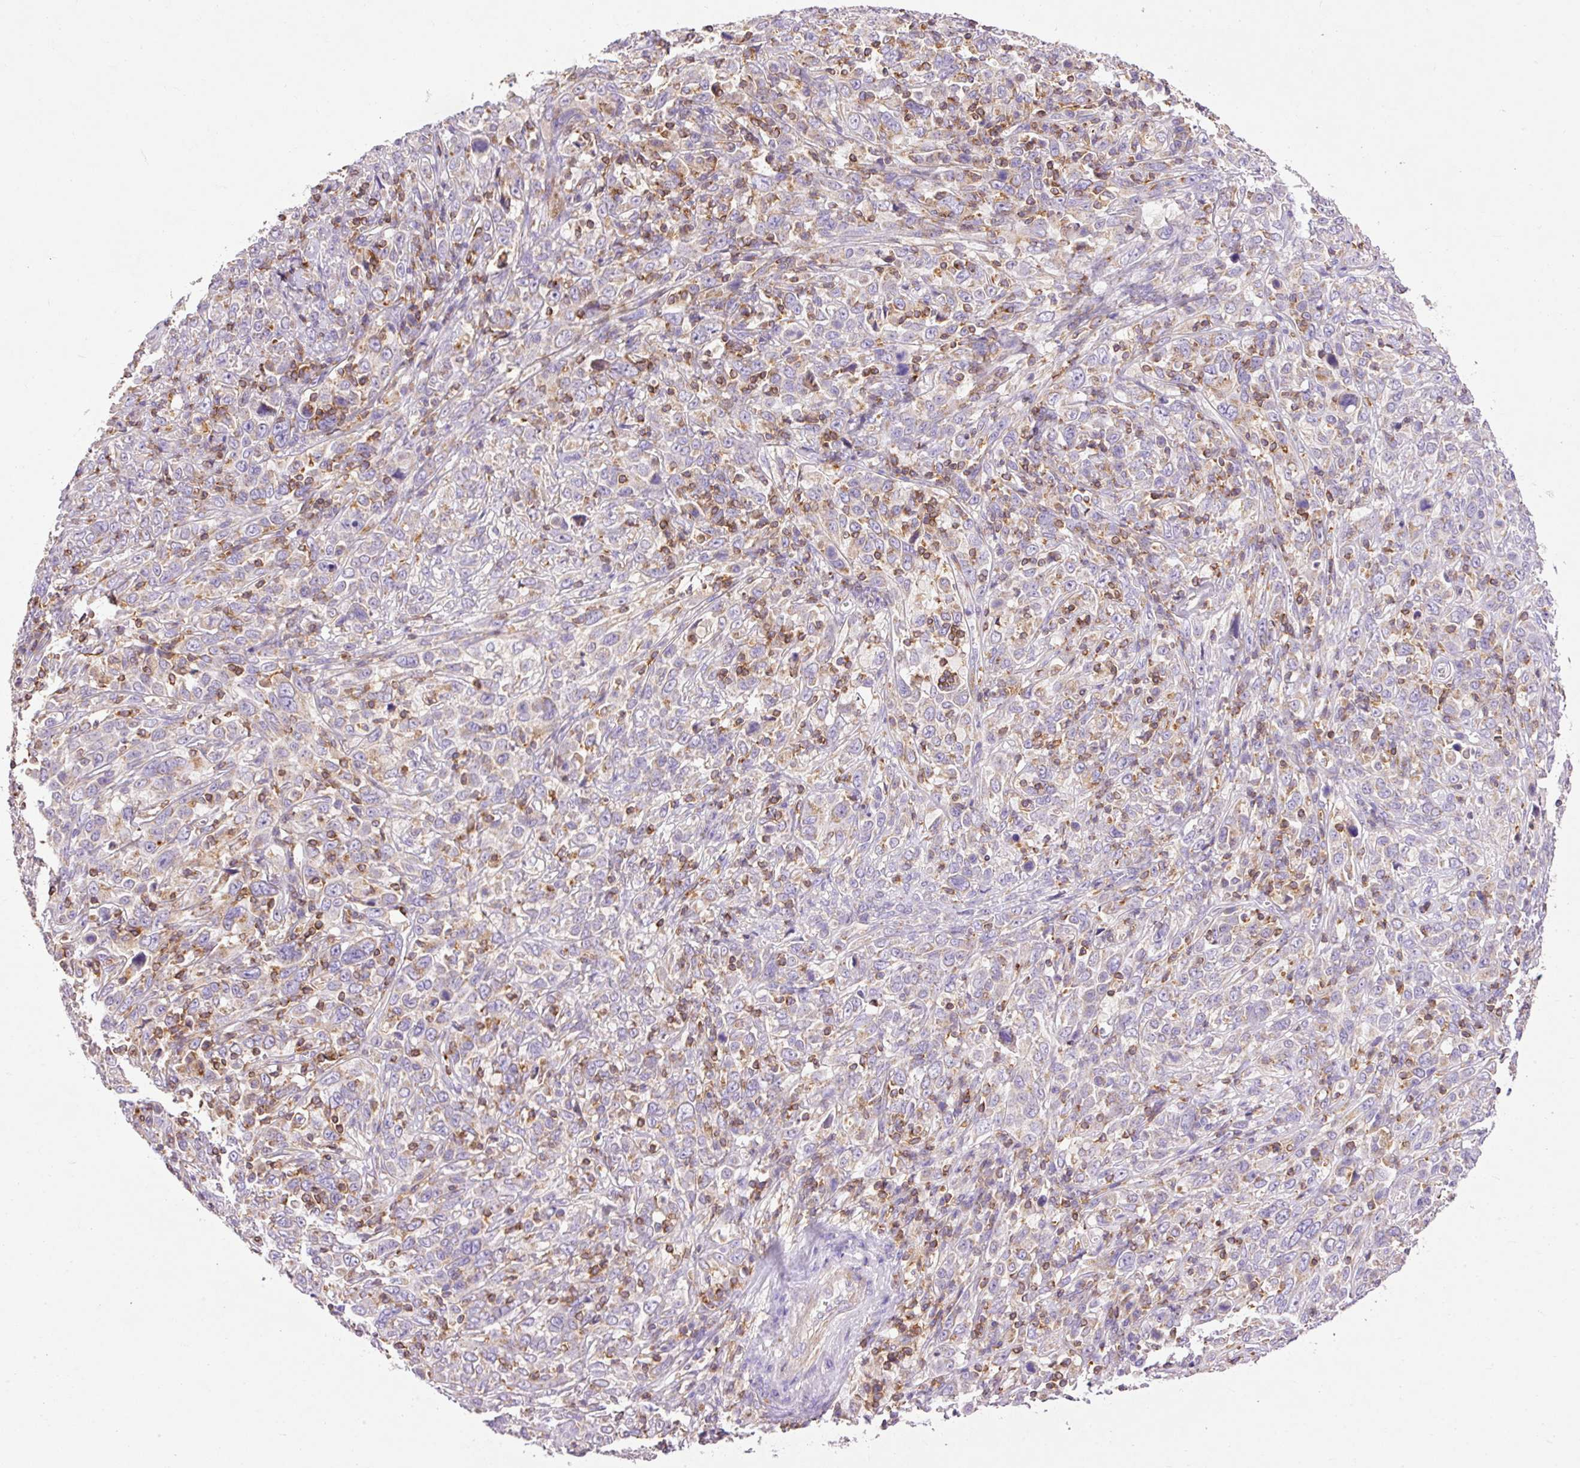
{"staining": {"intensity": "weak", "quantity": "<25%", "location": "cytoplasmic/membranous"}, "tissue": "cervical cancer", "cell_type": "Tumor cells", "image_type": "cancer", "snomed": [{"axis": "morphology", "description": "Squamous cell carcinoma, NOS"}, {"axis": "topography", "description": "Cervix"}], "caption": "IHC of human cervical cancer (squamous cell carcinoma) shows no expression in tumor cells.", "gene": "IMMT", "patient": {"sex": "female", "age": 46}}